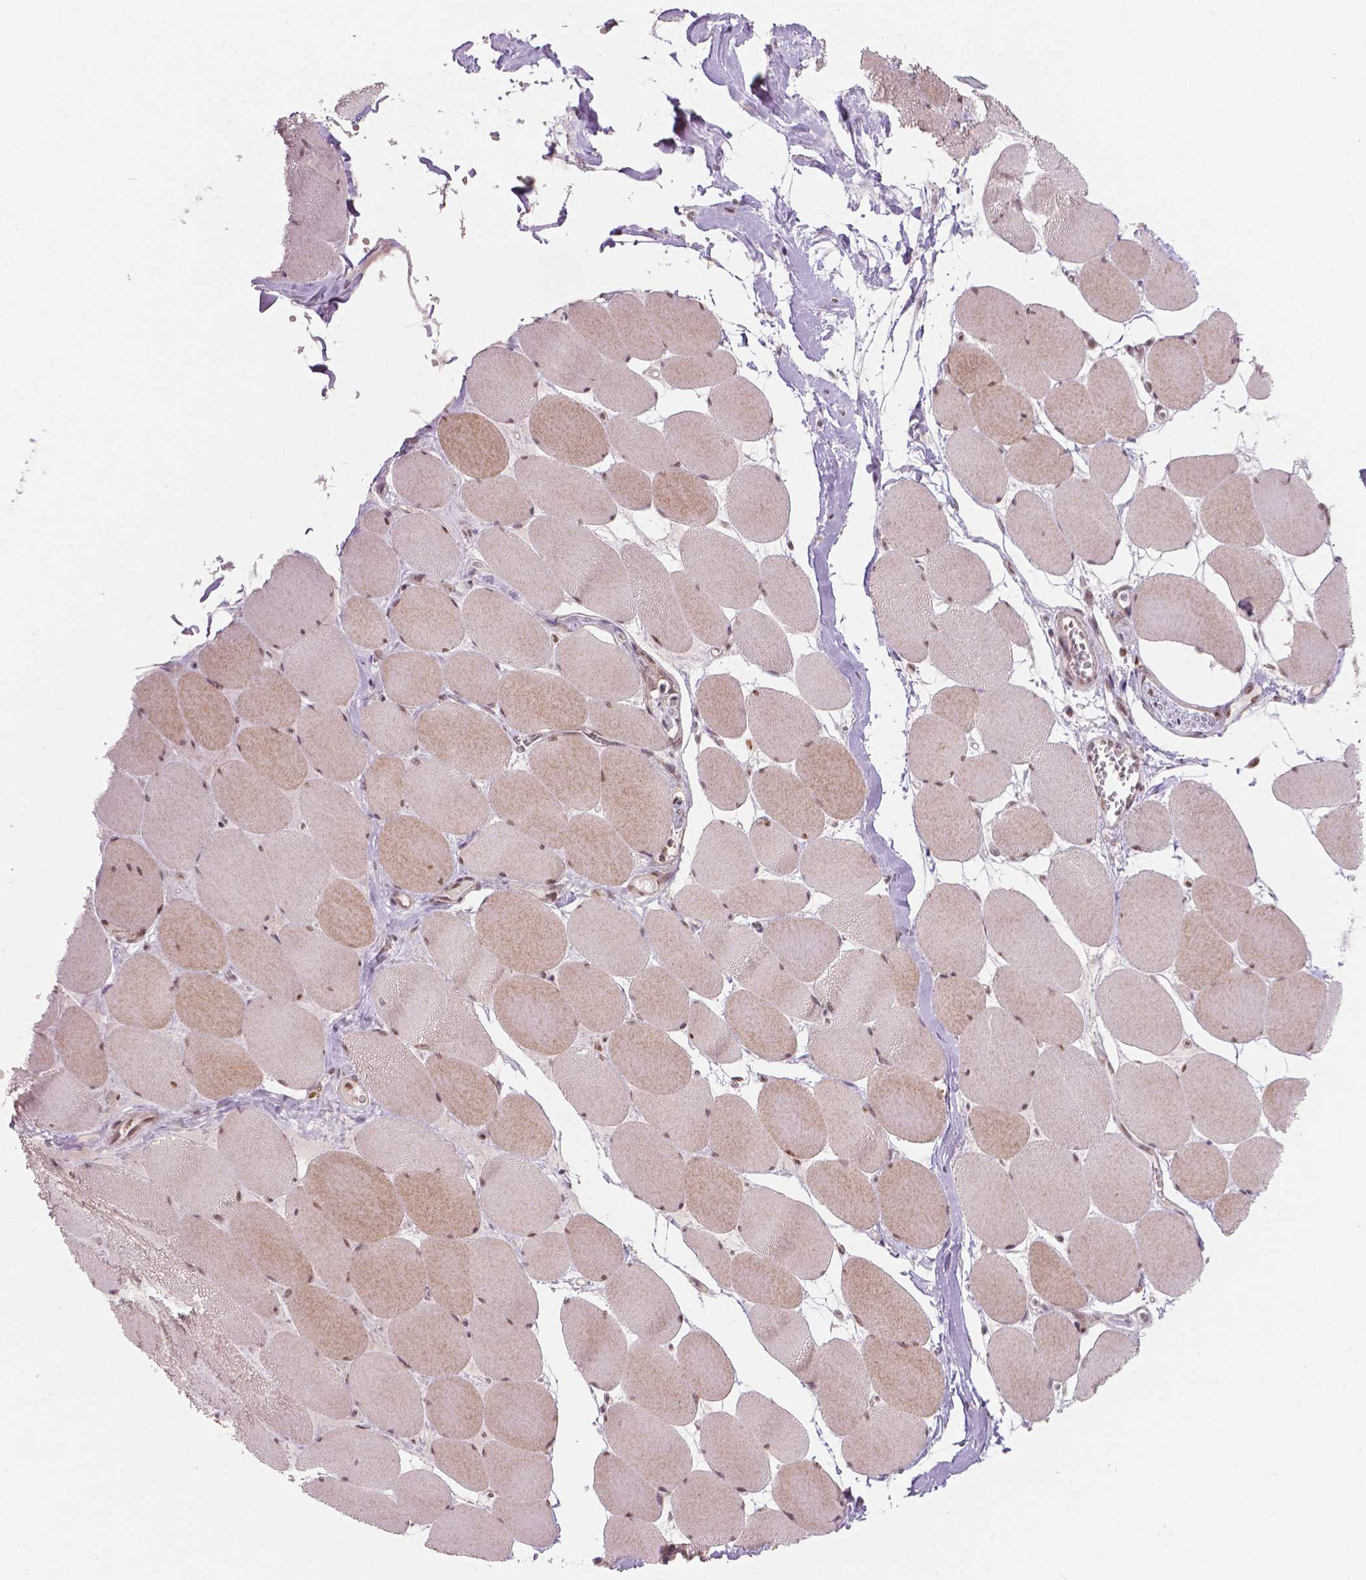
{"staining": {"intensity": "moderate", "quantity": "25%-75%", "location": "nuclear"}, "tissue": "skeletal muscle", "cell_type": "Myocytes", "image_type": "normal", "snomed": [{"axis": "morphology", "description": "Normal tissue, NOS"}, {"axis": "topography", "description": "Skeletal muscle"}], "caption": "This is a photomicrograph of immunohistochemistry (IHC) staining of normal skeletal muscle, which shows moderate expression in the nuclear of myocytes.", "gene": "NSD2", "patient": {"sex": "female", "age": 75}}